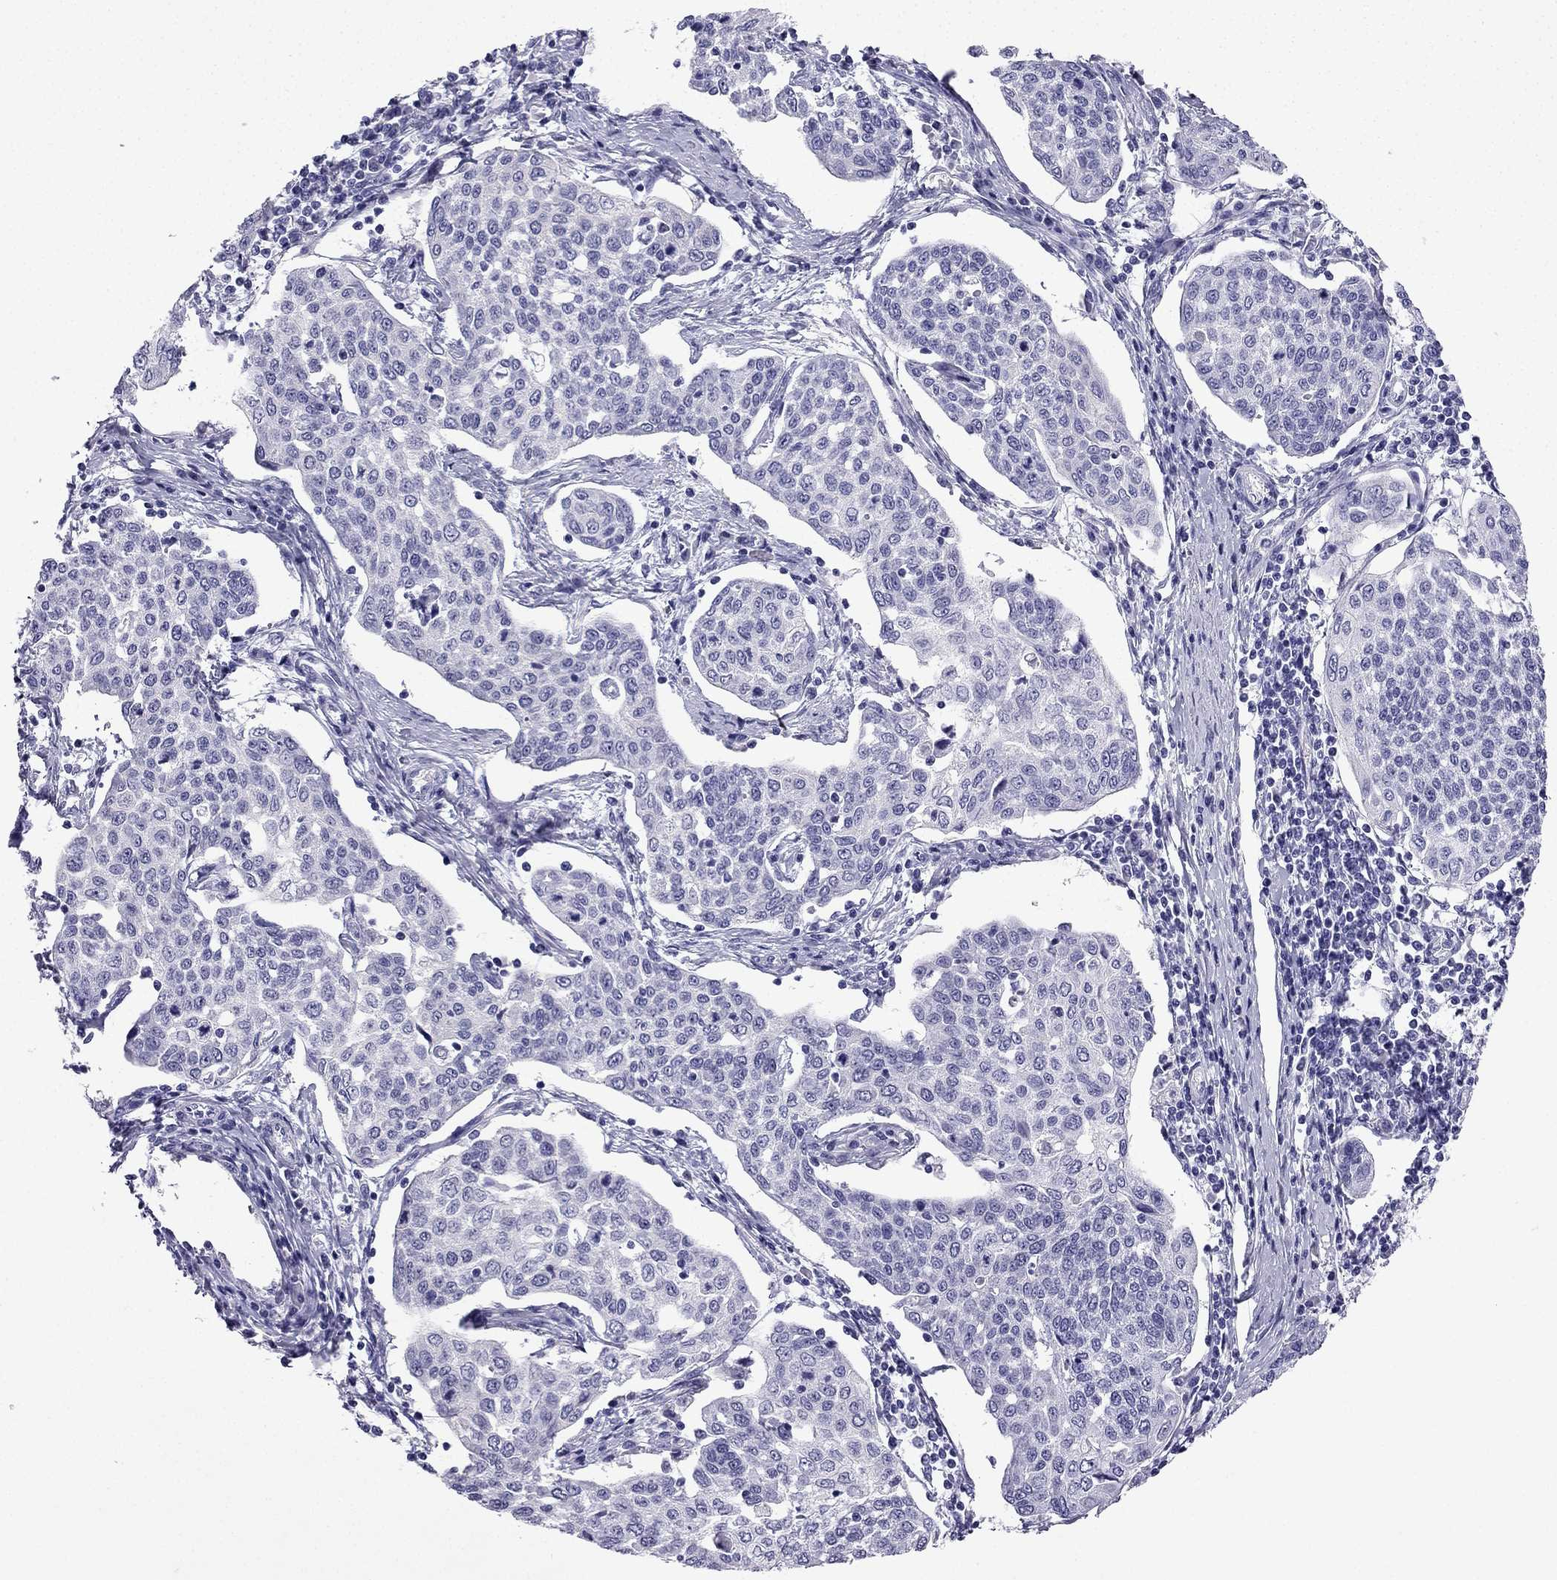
{"staining": {"intensity": "negative", "quantity": "none", "location": "none"}, "tissue": "cervical cancer", "cell_type": "Tumor cells", "image_type": "cancer", "snomed": [{"axis": "morphology", "description": "Squamous cell carcinoma, NOS"}, {"axis": "topography", "description": "Cervix"}], "caption": "Immunohistochemical staining of cervical cancer (squamous cell carcinoma) exhibits no significant staining in tumor cells. Brightfield microscopy of immunohistochemistry (IHC) stained with DAB (3,3'-diaminobenzidine) (brown) and hematoxylin (blue), captured at high magnification.", "gene": "NPTX1", "patient": {"sex": "female", "age": 34}}